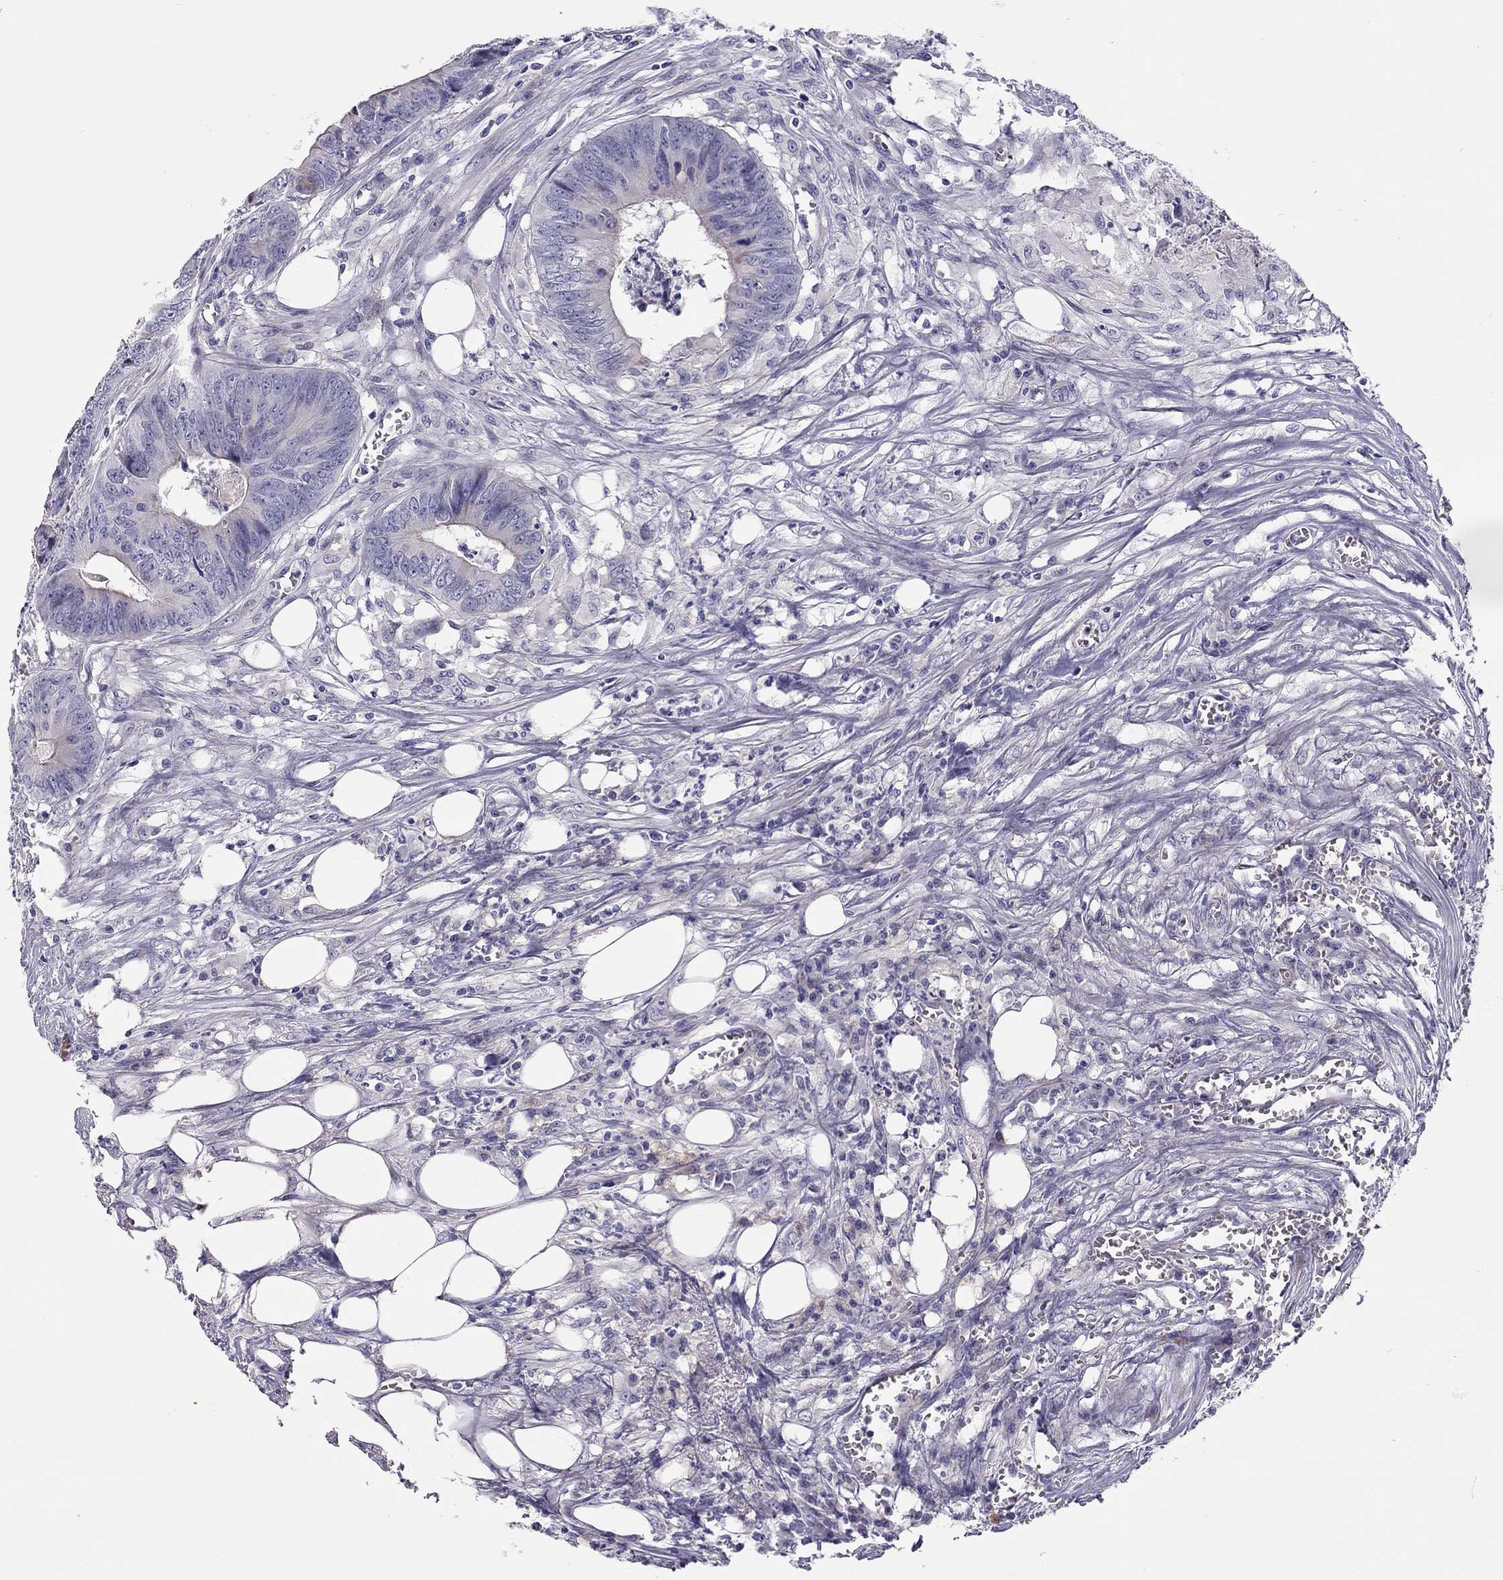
{"staining": {"intensity": "negative", "quantity": "none", "location": "none"}, "tissue": "colorectal cancer", "cell_type": "Tumor cells", "image_type": "cancer", "snomed": [{"axis": "morphology", "description": "Adenocarcinoma, NOS"}, {"axis": "topography", "description": "Colon"}], "caption": "The micrograph exhibits no significant expression in tumor cells of colorectal adenocarcinoma.", "gene": "SCARB1", "patient": {"sex": "male", "age": 84}}